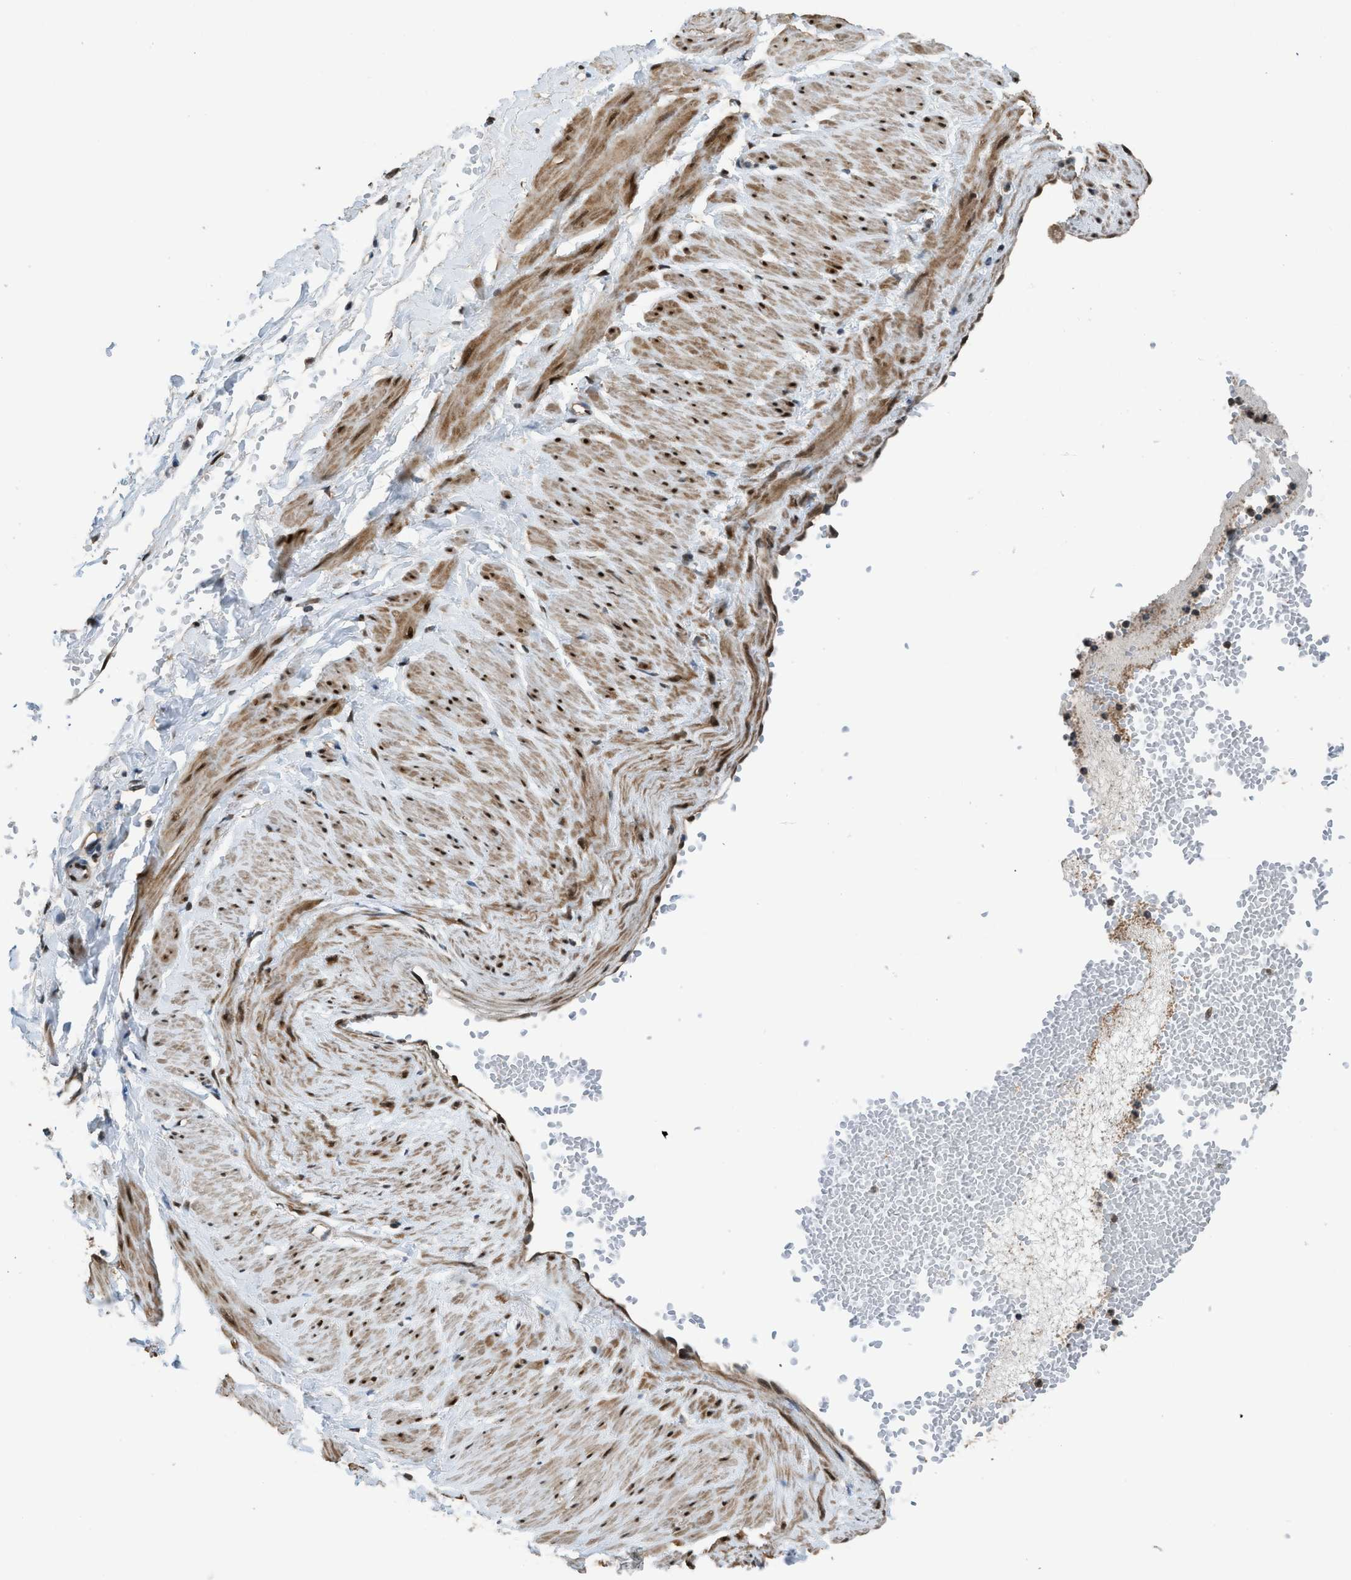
{"staining": {"intensity": "moderate", "quantity": ">75%", "location": "nuclear"}, "tissue": "adipose tissue", "cell_type": "Adipocytes", "image_type": "normal", "snomed": [{"axis": "morphology", "description": "Normal tissue, NOS"}, {"axis": "topography", "description": "Soft tissue"}], "caption": "Protein positivity by IHC shows moderate nuclear expression in approximately >75% of adipocytes in normal adipose tissue.", "gene": "KPNA6", "patient": {"sex": "male", "age": 72}}